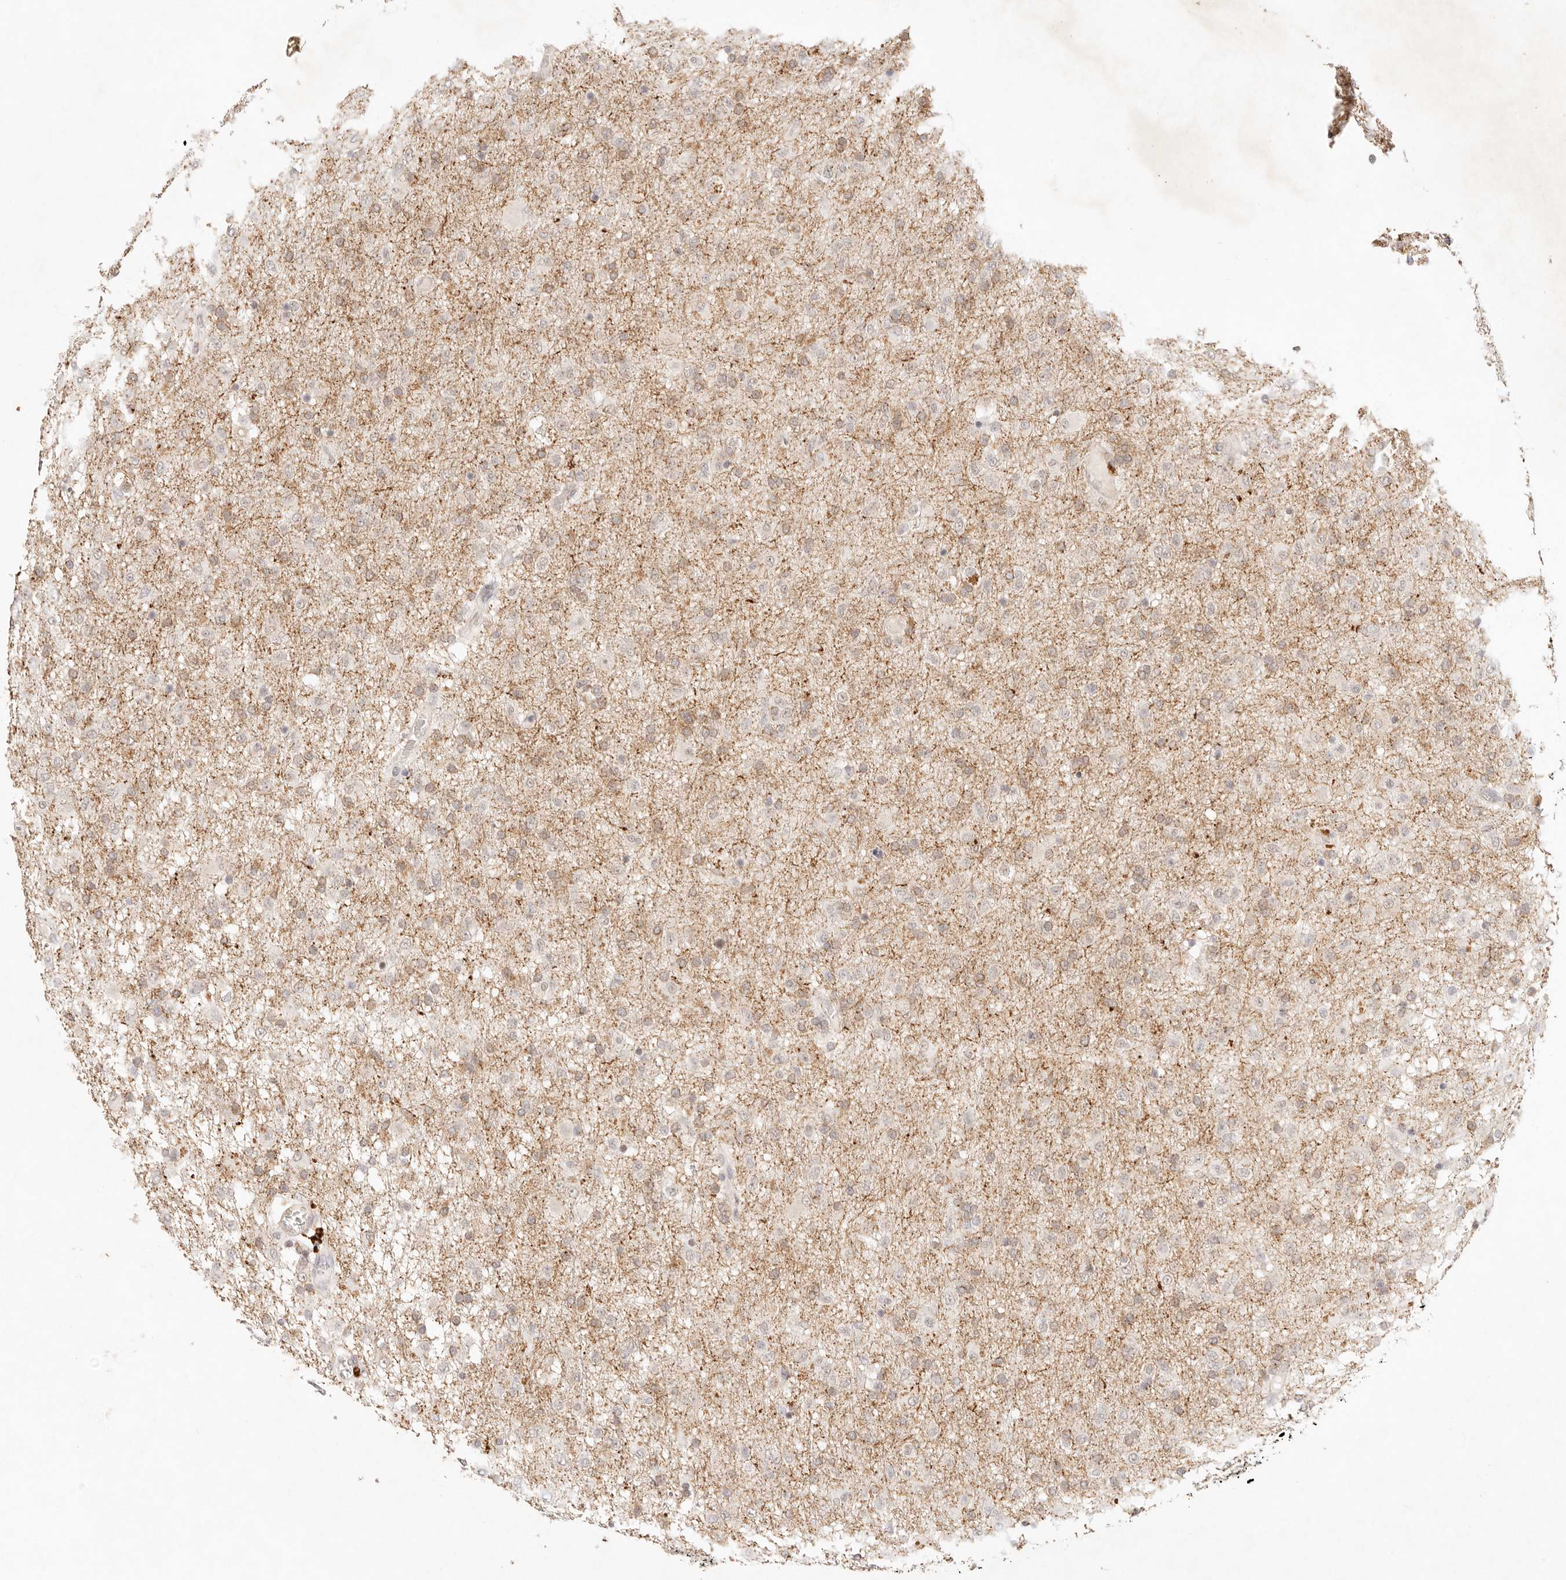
{"staining": {"intensity": "weak", "quantity": "<25%", "location": "cytoplasmic/membranous"}, "tissue": "glioma", "cell_type": "Tumor cells", "image_type": "cancer", "snomed": [{"axis": "morphology", "description": "Glioma, malignant, Low grade"}, {"axis": "topography", "description": "Brain"}], "caption": "Human glioma stained for a protein using immunohistochemistry demonstrates no positivity in tumor cells.", "gene": "GPR156", "patient": {"sex": "male", "age": 65}}